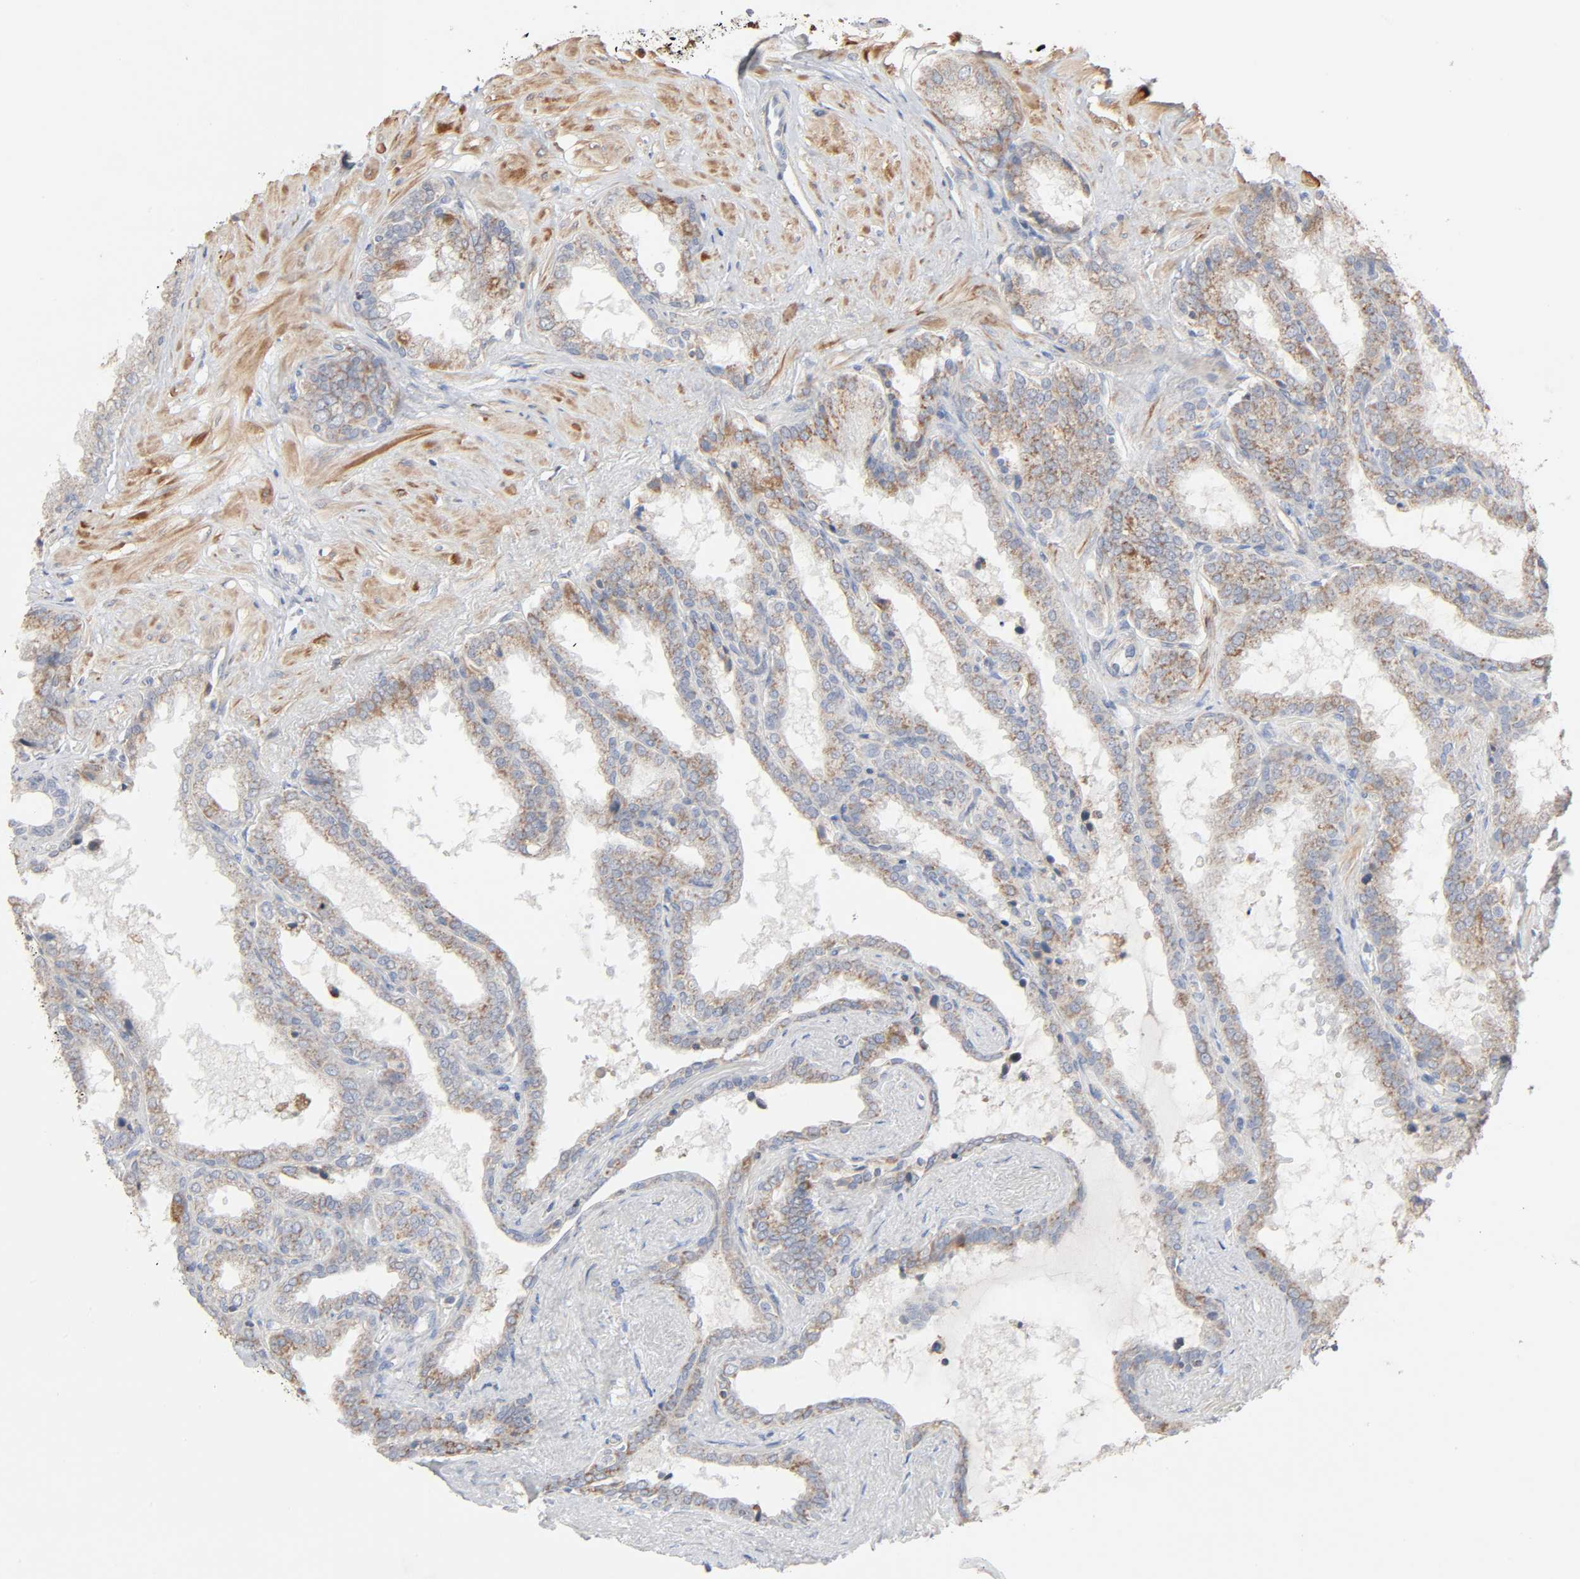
{"staining": {"intensity": "moderate", "quantity": ">75%", "location": "cytoplasmic/membranous"}, "tissue": "seminal vesicle", "cell_type": "Glandular cells", "image_type": "normal", "snomed": [{"axis": "morphology", "description": "Normal tissue, NOS"}, {"axis": "topography", "description": "Seminal veicle"}], "caption": "Immunohistochemistry (IHC) image of benign seminal vesicle stained for a protein (brown), which reveals medium levels of moderate cytoplasmic/membranous staining in about >75% of glandular cells.", "gene": "SYT16", "patient": {"sex": "male", "age": 46}}